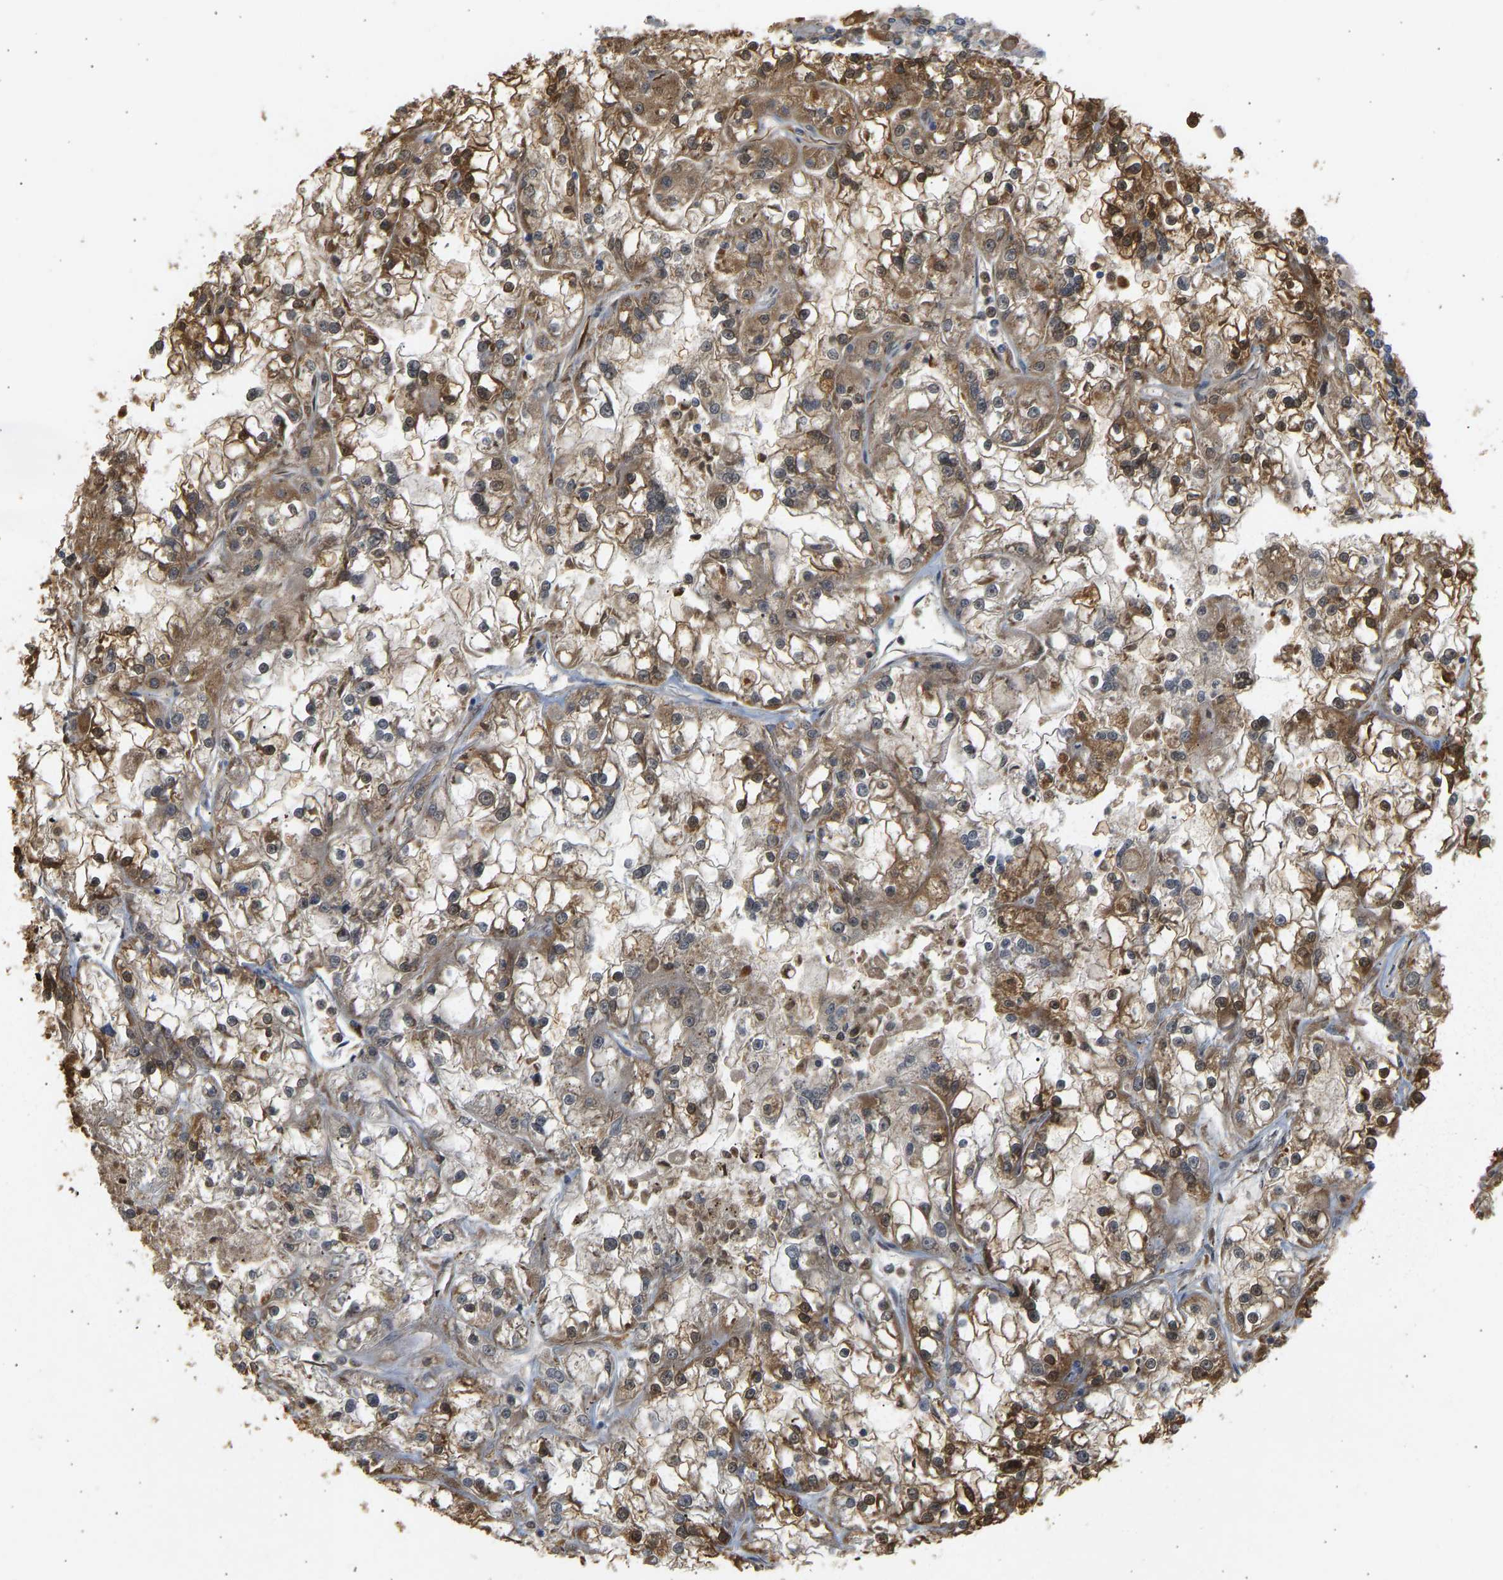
{"staining": {"intensity": "moderate", "quantity": ">75%", "location": "cytoplasmic/membranous"}, "tissue": "renal cancer", "cell_type": "Tumor cells", "image_type": "cancer", "snomed": [{"axis": "morphology", "description": "Adenocarcinoma, NOS"}, {"axis": "topography", "description": "Kidney"}], "caption": "Tumor cells reveal moderate cytoplasmic/membranous positivity in approximately >75% of cells in renal adenocarcinoma.", "gene": "ENO1", "patient": {"sex": "female", "age": 52}}